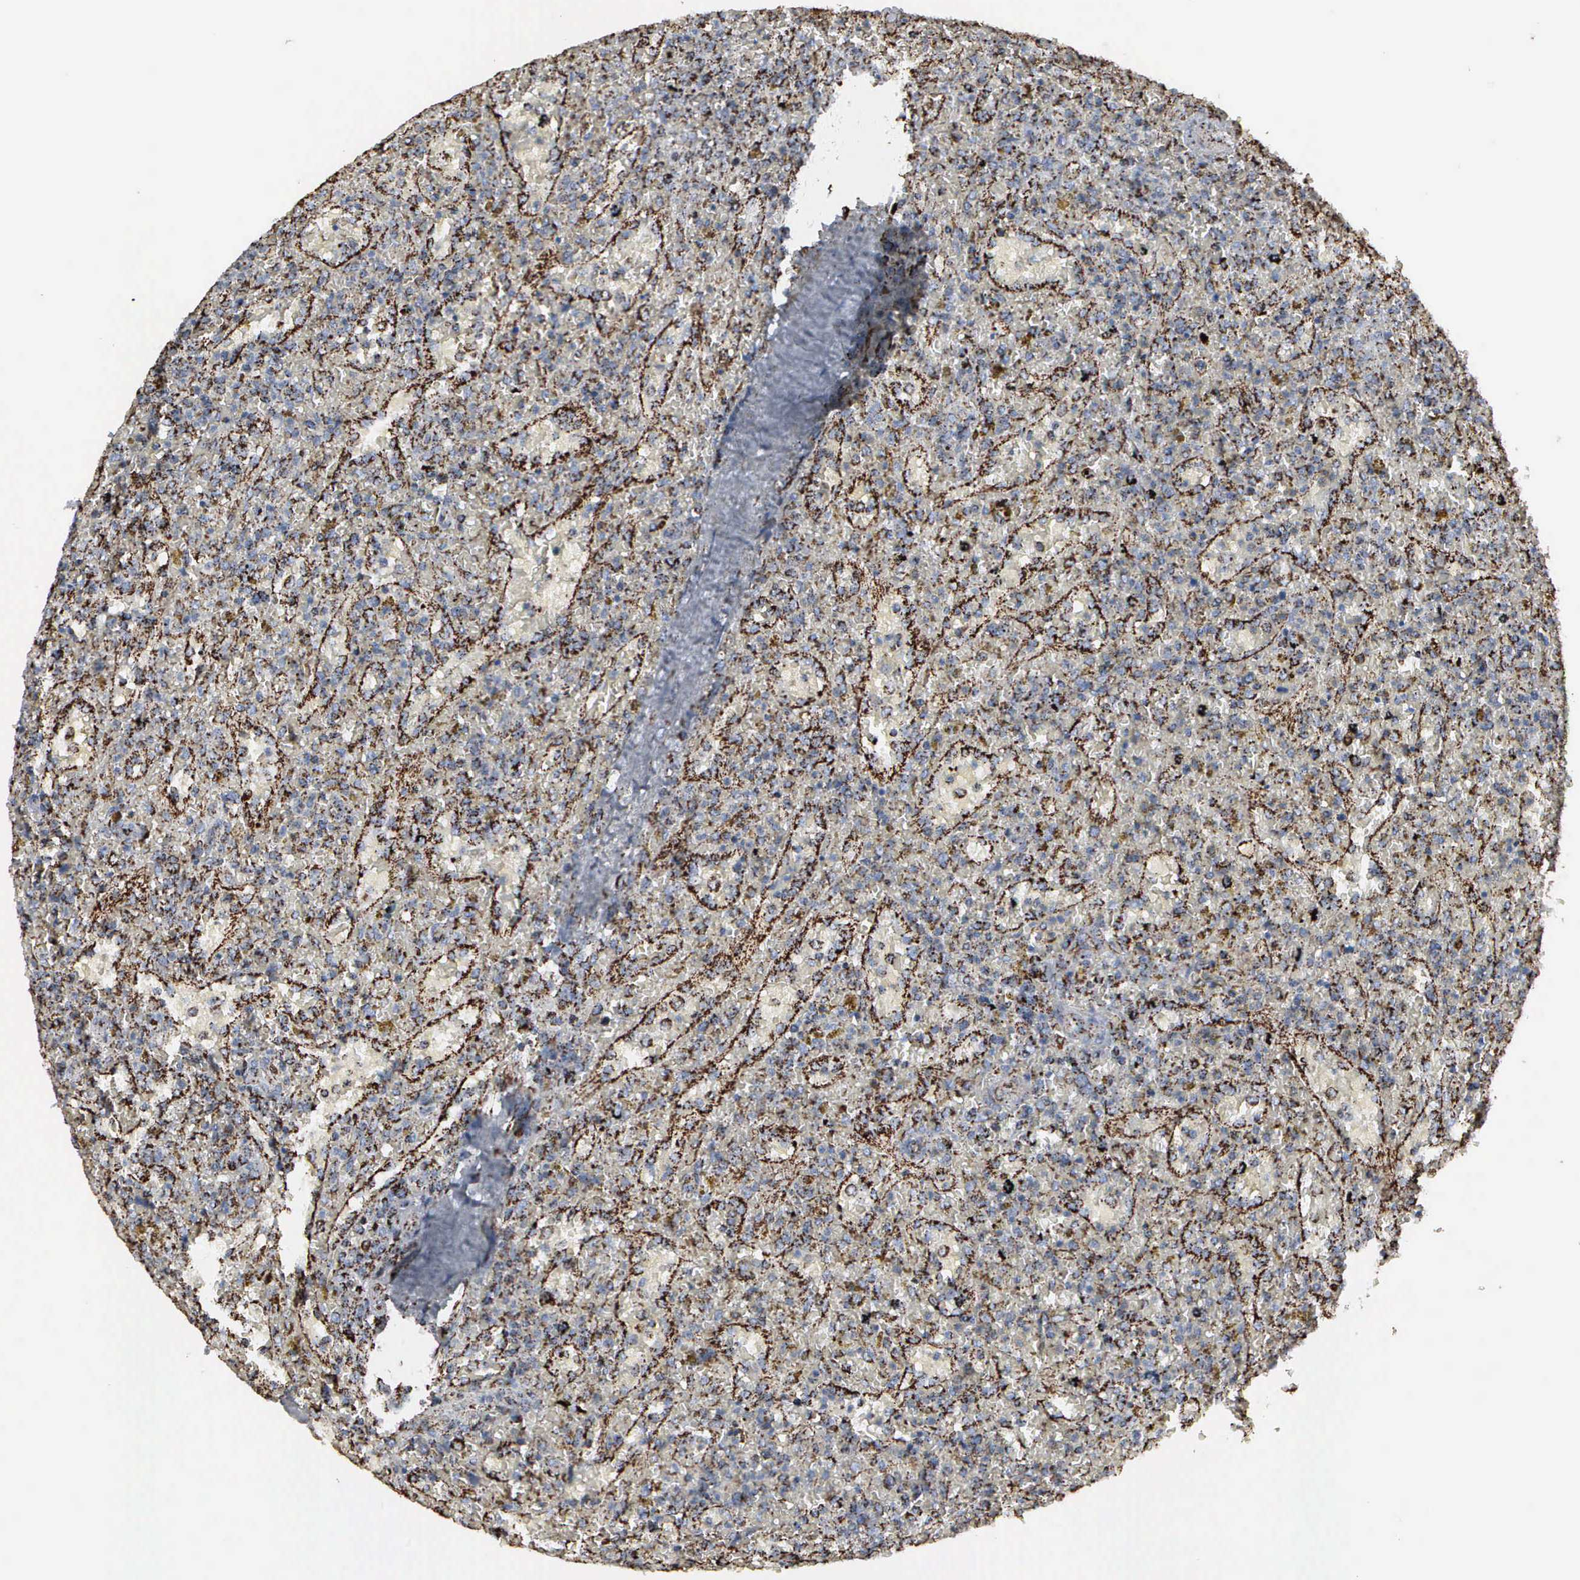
{"staining": {"intensity": "strong", "quantity": "25%-75%", "location": "cytoplasmic/membranous"}, "tissue": "lymphoma", "cell_type": "Tumor cells", "image_type": "cancer", "snomed": [{"axis": "morphology", "description": "Malignant lymphoma, non-Hodgkin's type, High grade"}, {"axis": "topography", "description": "Spleen"}, {"axis": "topography", "description": "Lymph node"}], "caption": "About 25%-75% of tumor cells in lymphoma exhibit strong cytoplasmic/membranous protein expression as visualized by brown immunohistochemical staining.", "gene": "HSPA9", "patient": {"sex": "female", "age": 70}}